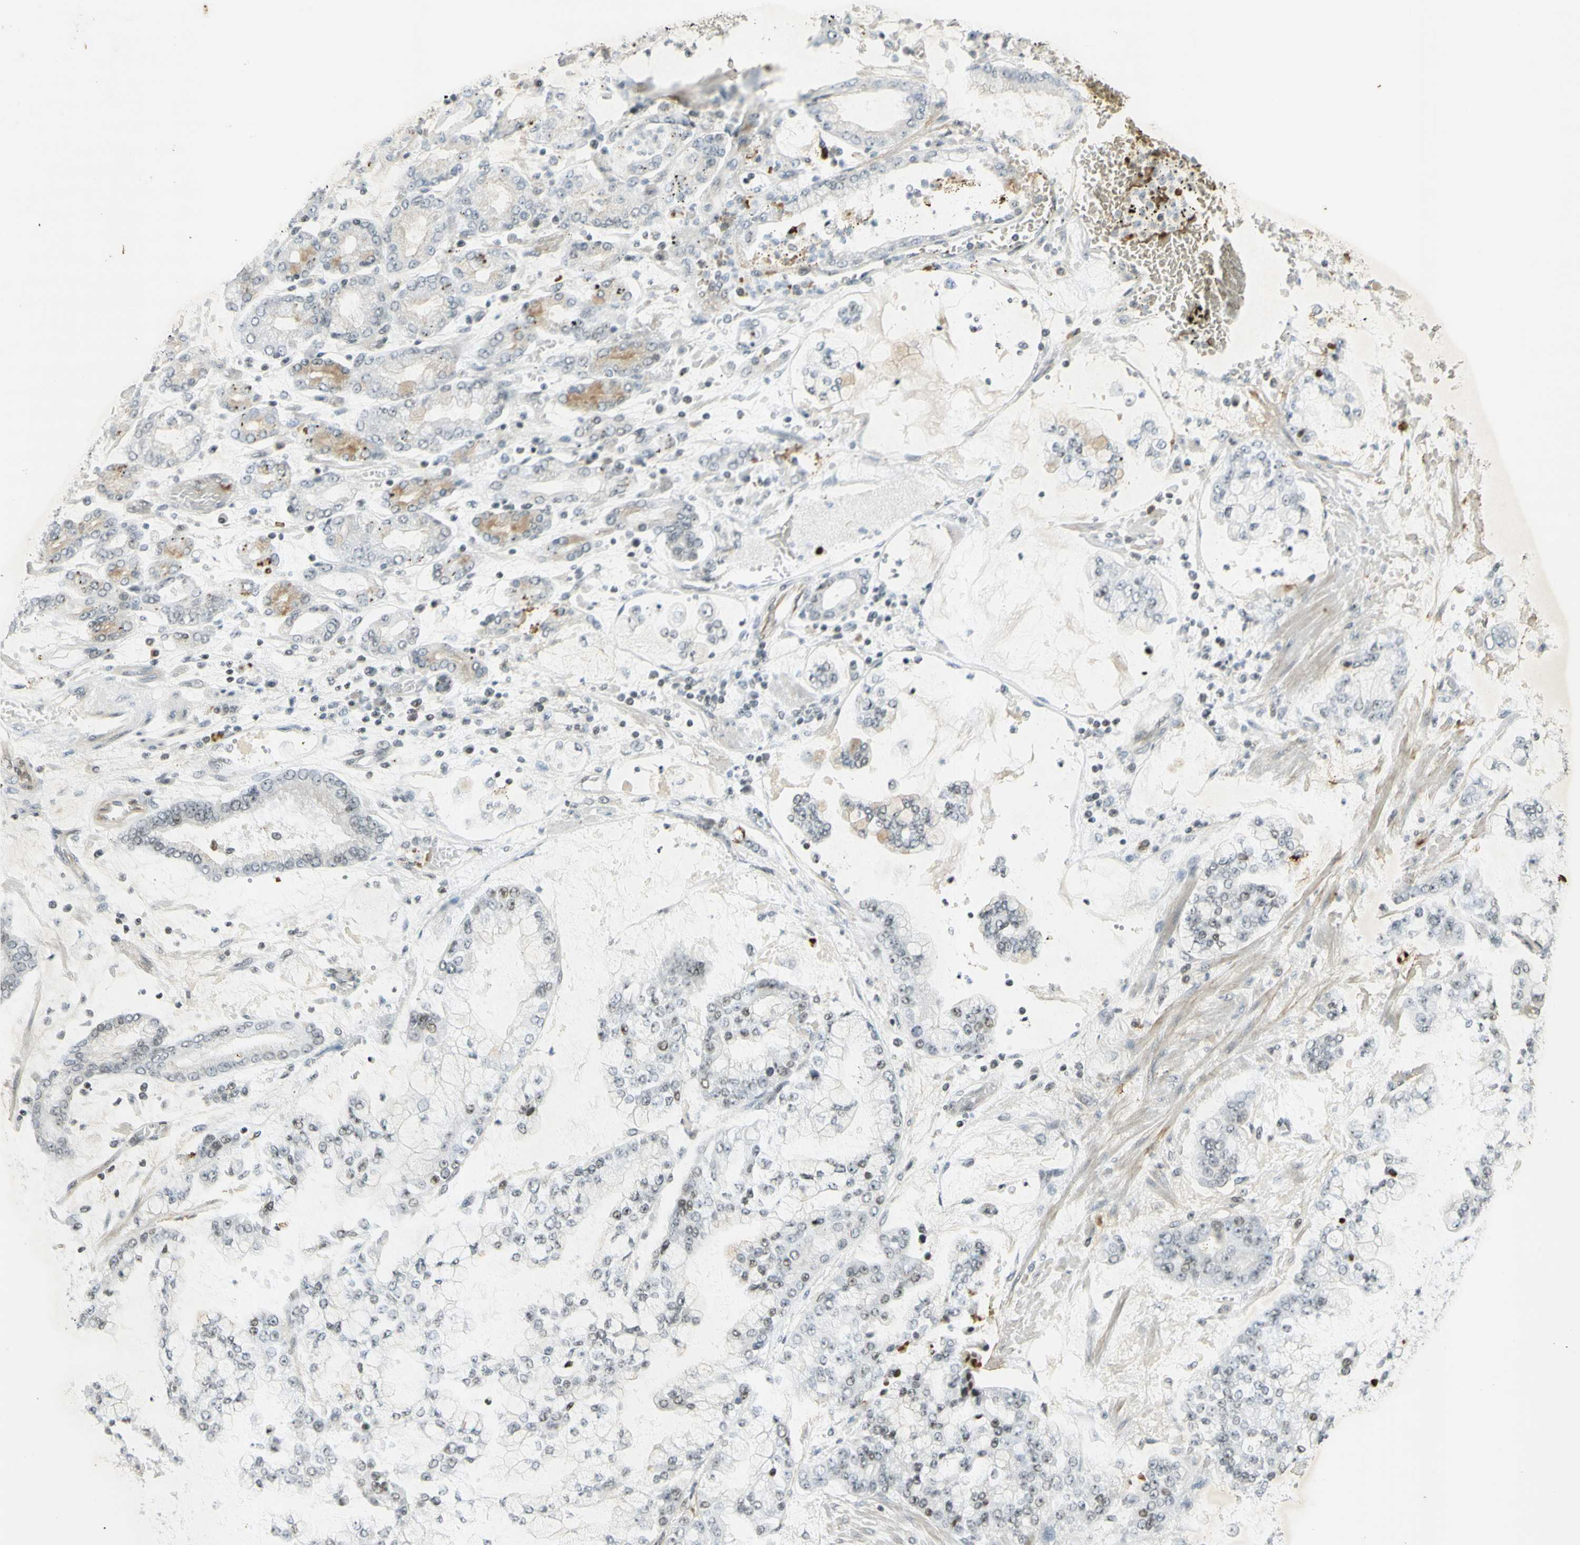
{"staining": {"intensity": "negative", "quantity": "none", "location": "none"}, "tissue": "stomach cancer", "cell_type": "Tumor cells", "image_type": "cancer", "snomed": [{"axis": "morphology", "description": "Normal tissue, NOS"}, {"axis": "morphology", "description": "Adenocarcinoma, NOS"}, {"axis": "topography", "description": "Stomach, upper"}, {"axis": "topography", "description": "Stomach"}], "caption": "The immunohistochemistry photomicrograph has no significant expression in tumor cells of stomach cancer tissue.", "gene": "IRF1", "patient": {"sex": "male", "age": 76}}